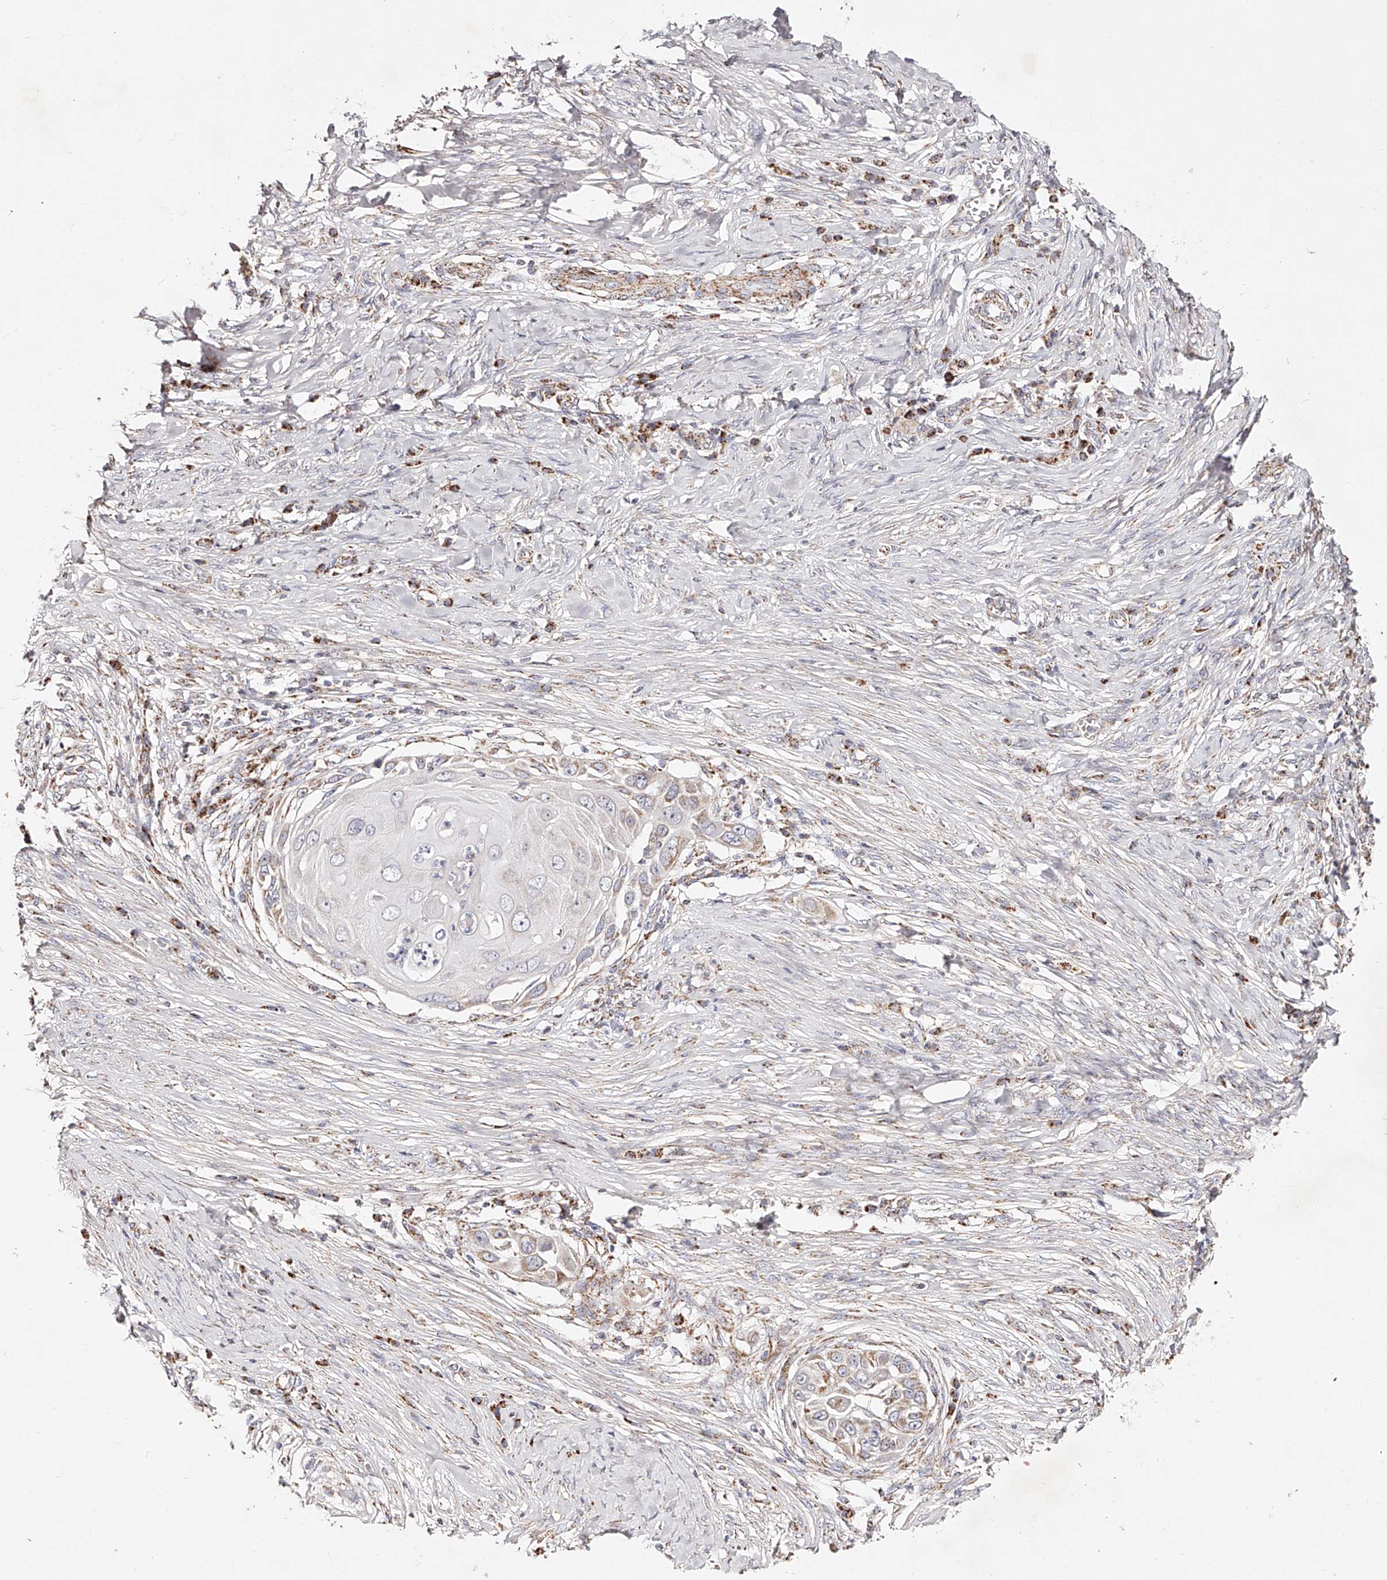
{"staining": {"intensity": "moderate", "quantity": "<25%", "location": "cytoplasmic/membranous"}, "tissue": "skin cancer", "cell_type": "Tumor cells", "image_type": "cancer", "snomed": [{"axis": "morphology", "description": "Squamous cell carcinoma, NOS"}, {"axis": "topography", "description": "Skin"}], "caption": "Tumor cells display low levels of moderate cytoplasmic/membranous positivity in approximately <25% of cells in human skin cancer.", "gene": "NDUFV3", "patient": {"sex": "female", "age": 44}}